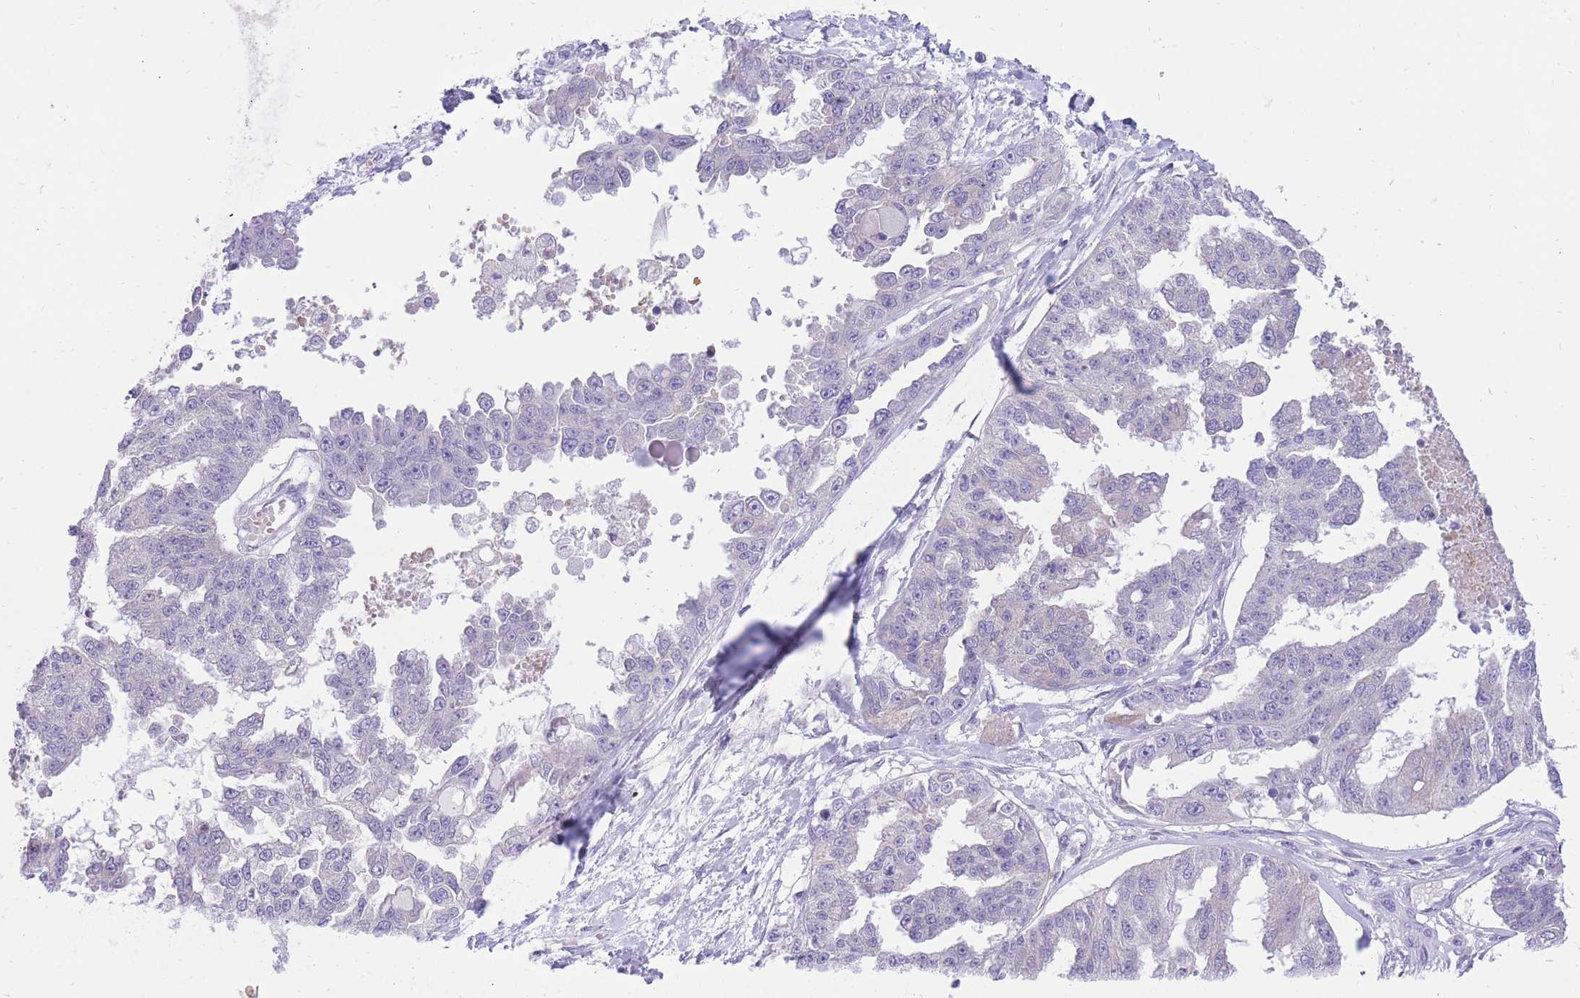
{"staining": {"intensity": "negative", "quantity": "none", "location": "none"}, "tissue": "ovarian cancer", "cell_type": "Tumor cells", "image_type": "cancer", "snomed": [{"axis": "morphology", "description": "Cystadenocarcinoma, serous, NOS"}, {"axis": "topography", "description": "Ovary"}], "caption": "Immunohistochemistry photomicrograph of human ovarian cancer stained for a protein (brown), which shows no expression in tumor cells. Brightfield microscopy of immunohistochemistry stained with DAB (3,3'-diaminobenzidine) (brown) and hematoxylin (blue), captured at high magnification.", "gene": "SSUH2", "patient": {"sex": "female", "age": 58}}